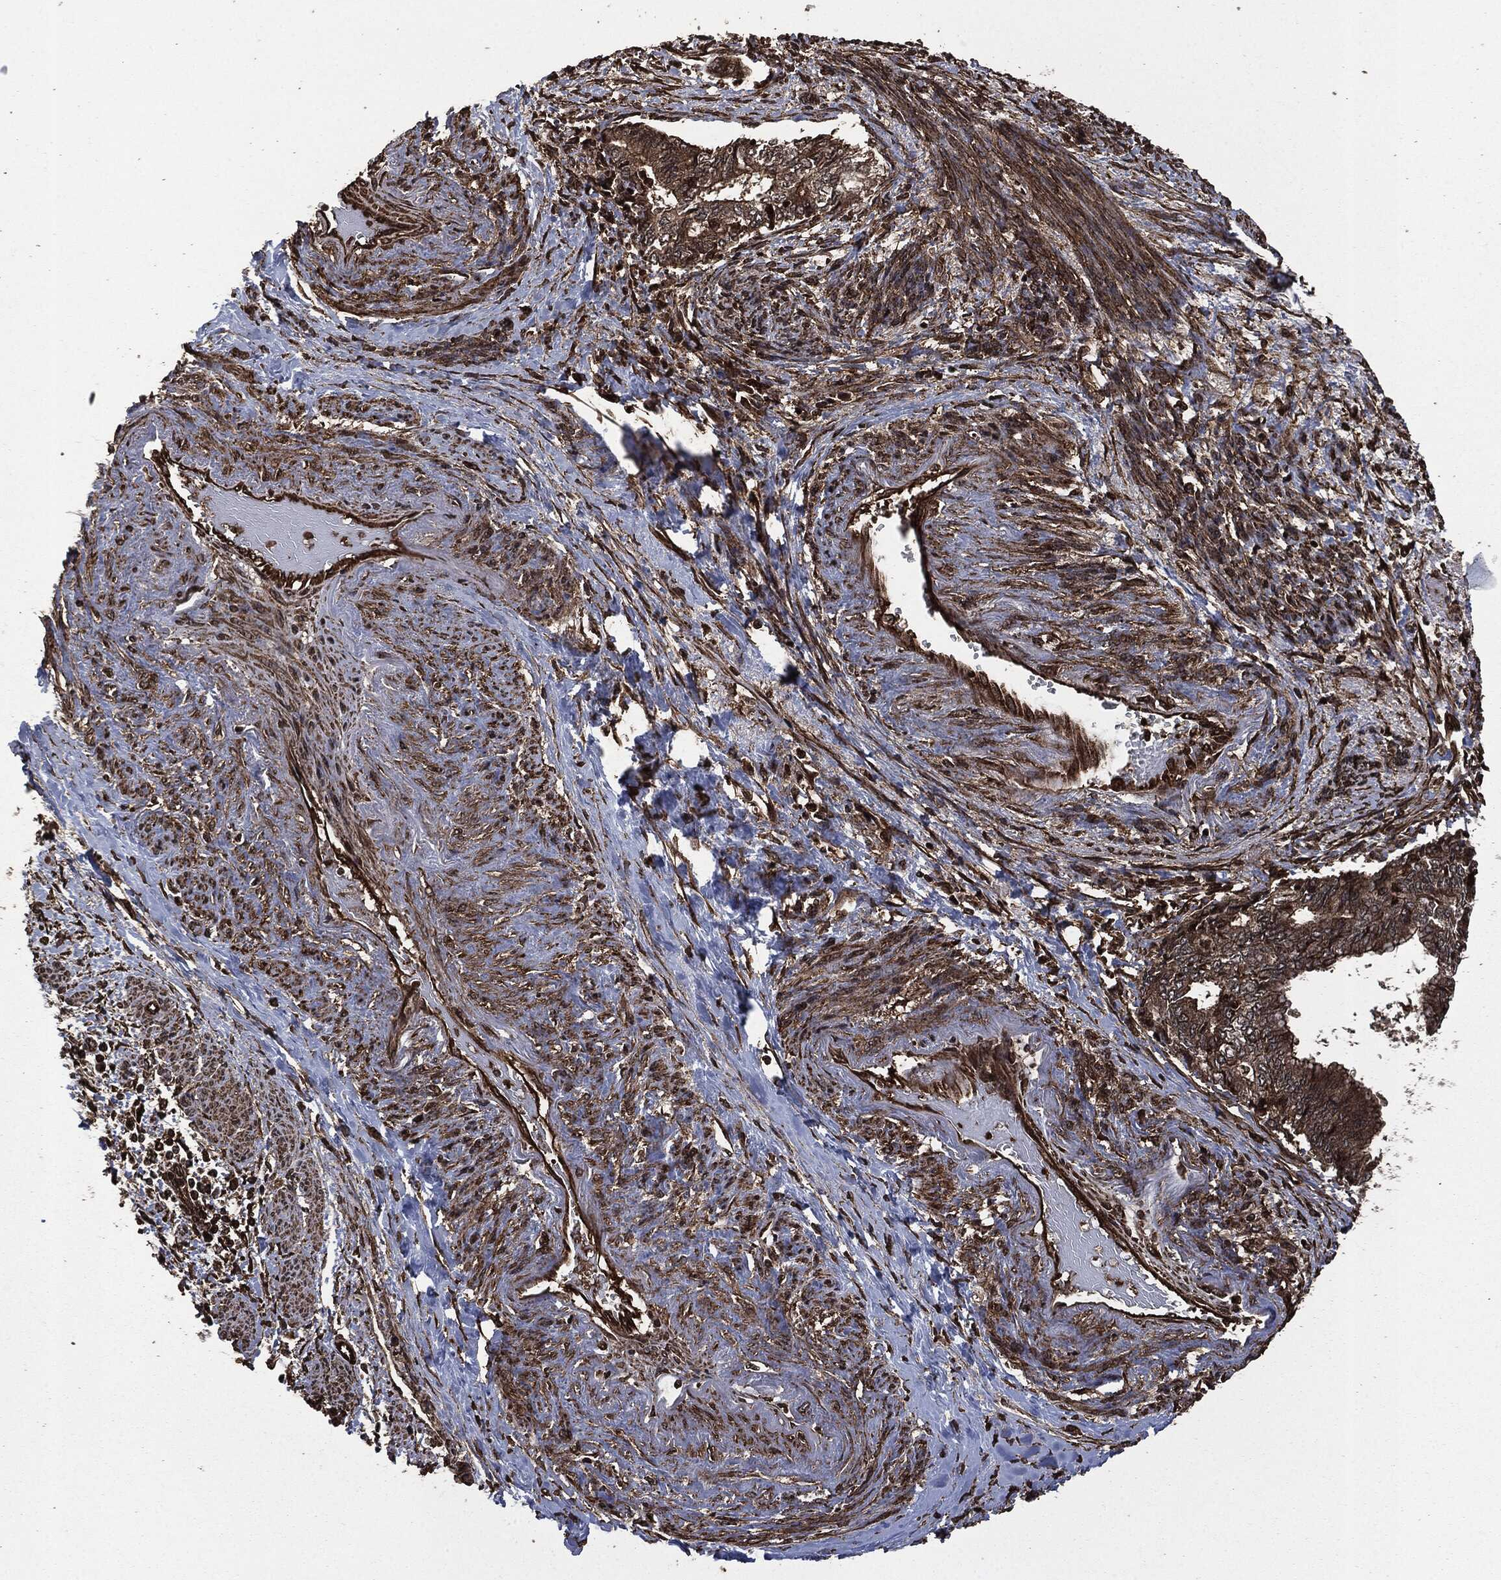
{"staining": {"intensity": "strong", "quantity": ">75%", "location": "cytoplasmic/membranous"}, "tissue": "endometrial cancer", "cell_type": "Tumor cells", "image_type": "cancer", "snomed": [{"axis": "morphology", "description": "Adenocarcinoma, NOS"}, {"axis": "topography", "description": "Endometrium"}], "caption": "Immunohistochemical staining of human endometrial adenocarcinoma demonstrates strong cytoplasmic/membranous protein positivity in about >75% of tumor cells. (Brightfield microscopy of DAB IHC at high magnification).", "gene": "HRAS", "patient": {"sex": "female", "age": 65}}